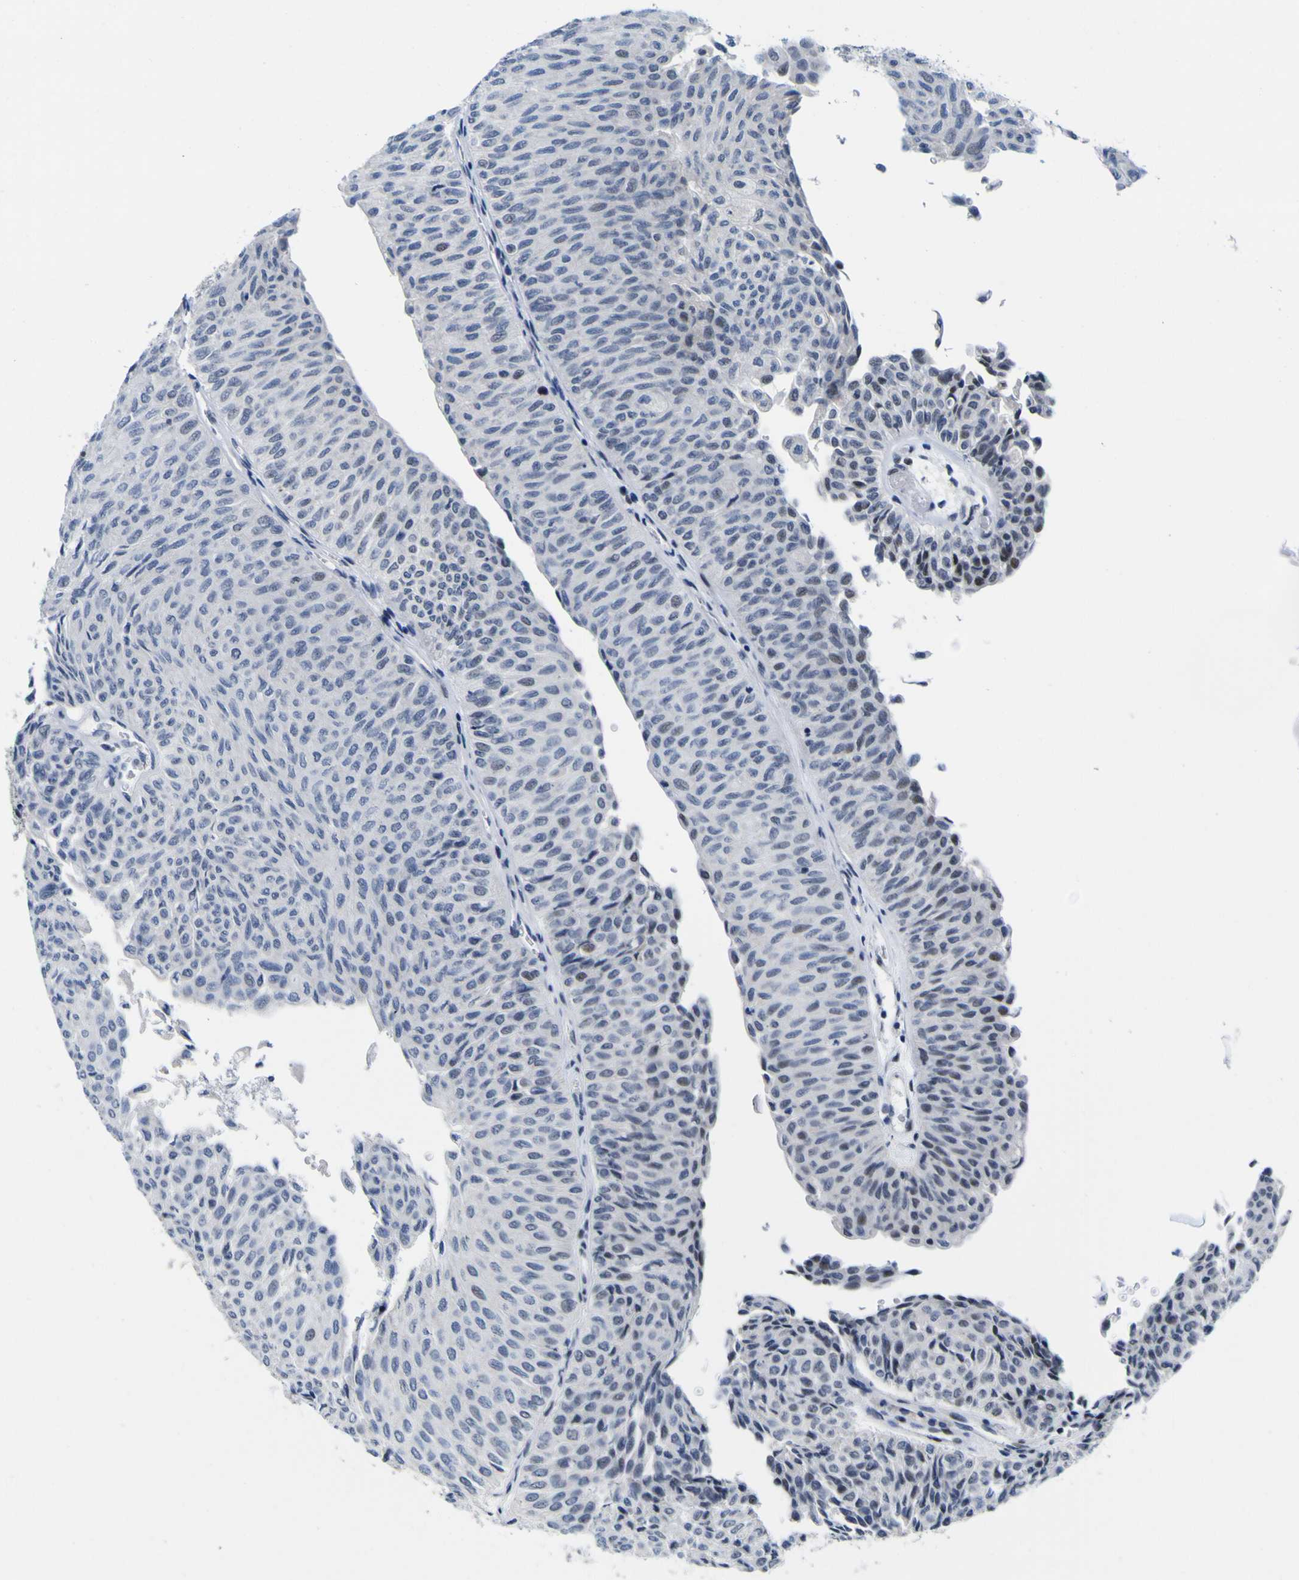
{"staining": {"intensity": "weak", "quantity": "<25%", "location": "nuclear"}, "tissue": "urothelial cancer", "cell_type": "Tumor cells", "image_type": "cancer", "snomed": [{"axis": "morphology", "description": "Urothelial carcinoma, Low grade"}, {"axis": "topography", "description": "Urinary bladder"}], "caption": "Immunohistochemical staining of low-grade urothelial carcinoma demonstrates no significant positivity in tumor cells.", "gene": "MBD3", "patient": {"sex": "male", "age": 78}}